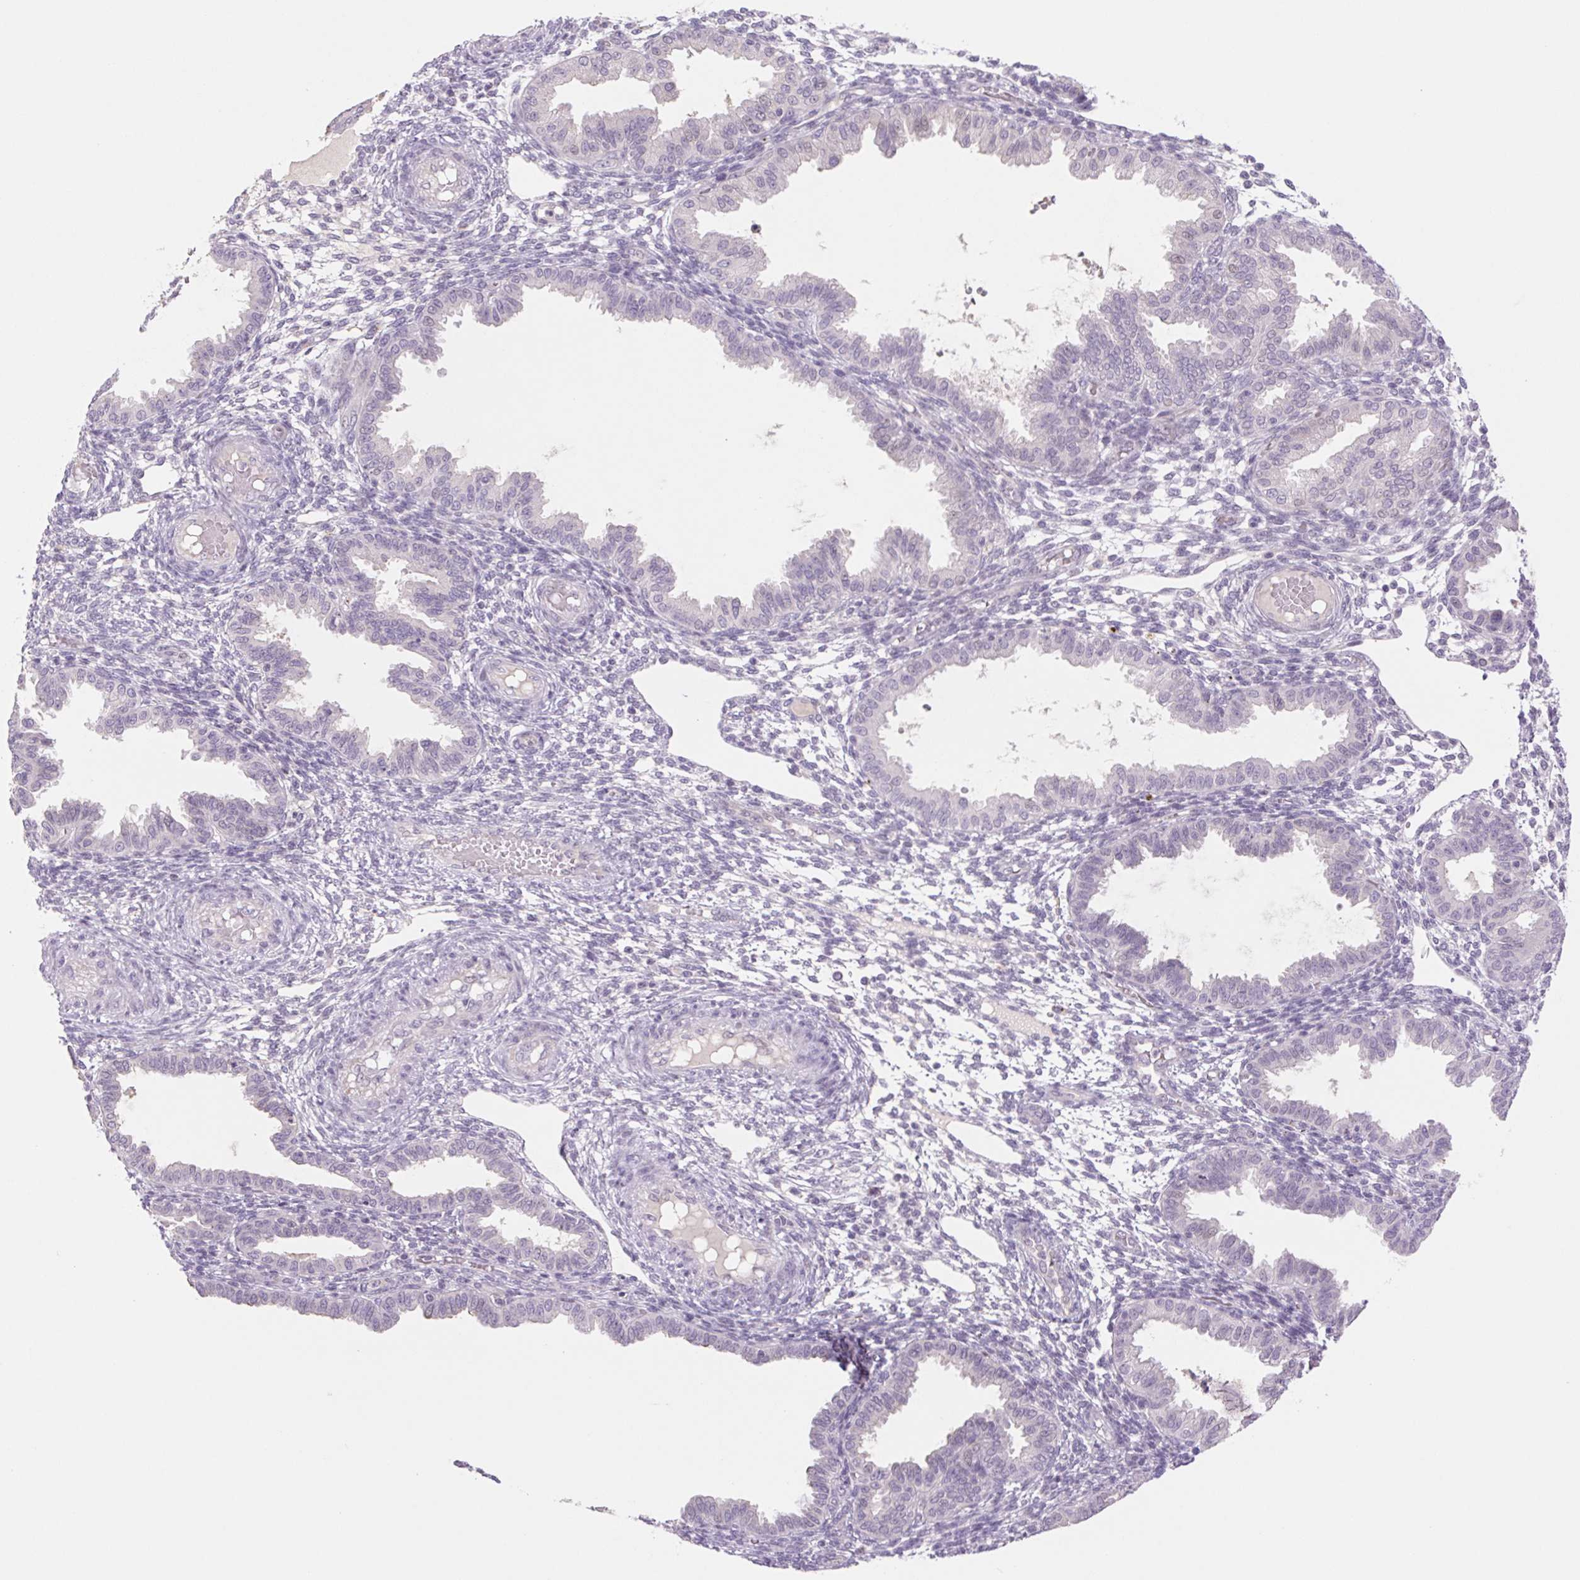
{"staining": {"intensity": "negative", "quantity": "none", "location": "none"}, "tissue": "endometrium", "cell_type": "Cells in endometrial stroma", "image_type": "normal", "snomed": [{"axis": "morphology", "description": "Normal tissue, NOS"}, {"axis": "topography", "description": "Endometrium"}], "caption": "The histopathology image exhibits no staining of cells in endometrial stroma in unremarkable endometrium. Nuclei are stained in blue.", "gene": "KRT1", "patient": {"sex": "female", "age": 33}}